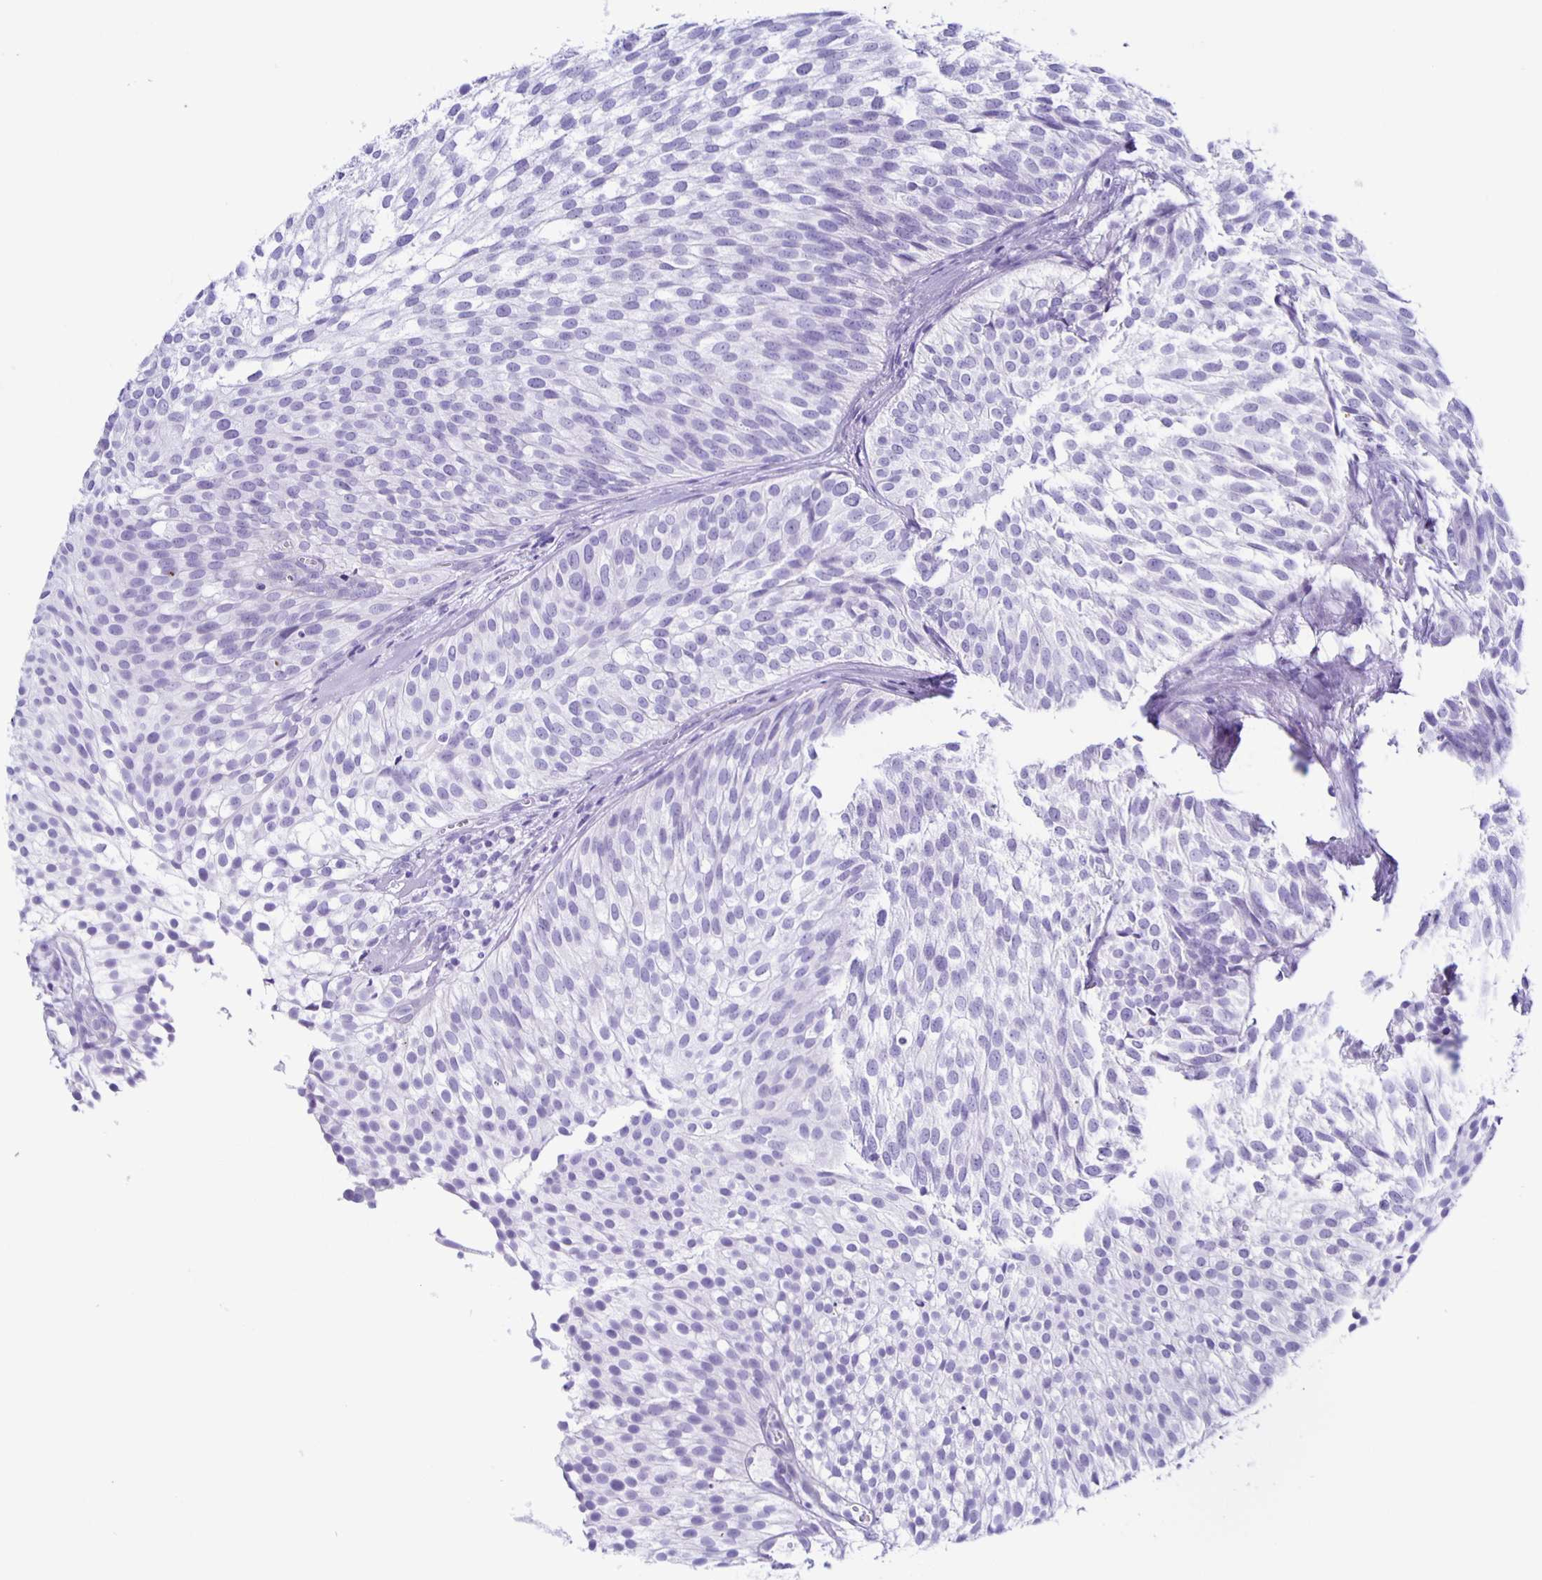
{"staining": {"intensity": "negative", "quantity": "none", "location": "none"}, "tissue": "urothelial cancer", "cell_type": "Tumor cells", "image_type": "cancer", "snomed": [{"axis": "morphology", "description": "Urothelial carcinoma, Low grade"}, {"axis": "topography", "description": "Urinary bladder"}], "caption": "High magnification brightfield microscopy of urothelial cancer stained with DAB (3,3'-diaminobenzidine) (brown) and counterstained with hematoxylin (blue): tumor cells show no significant staining.", "gene": "AQP6", "patient": {"sex": "male", "age": 91}}